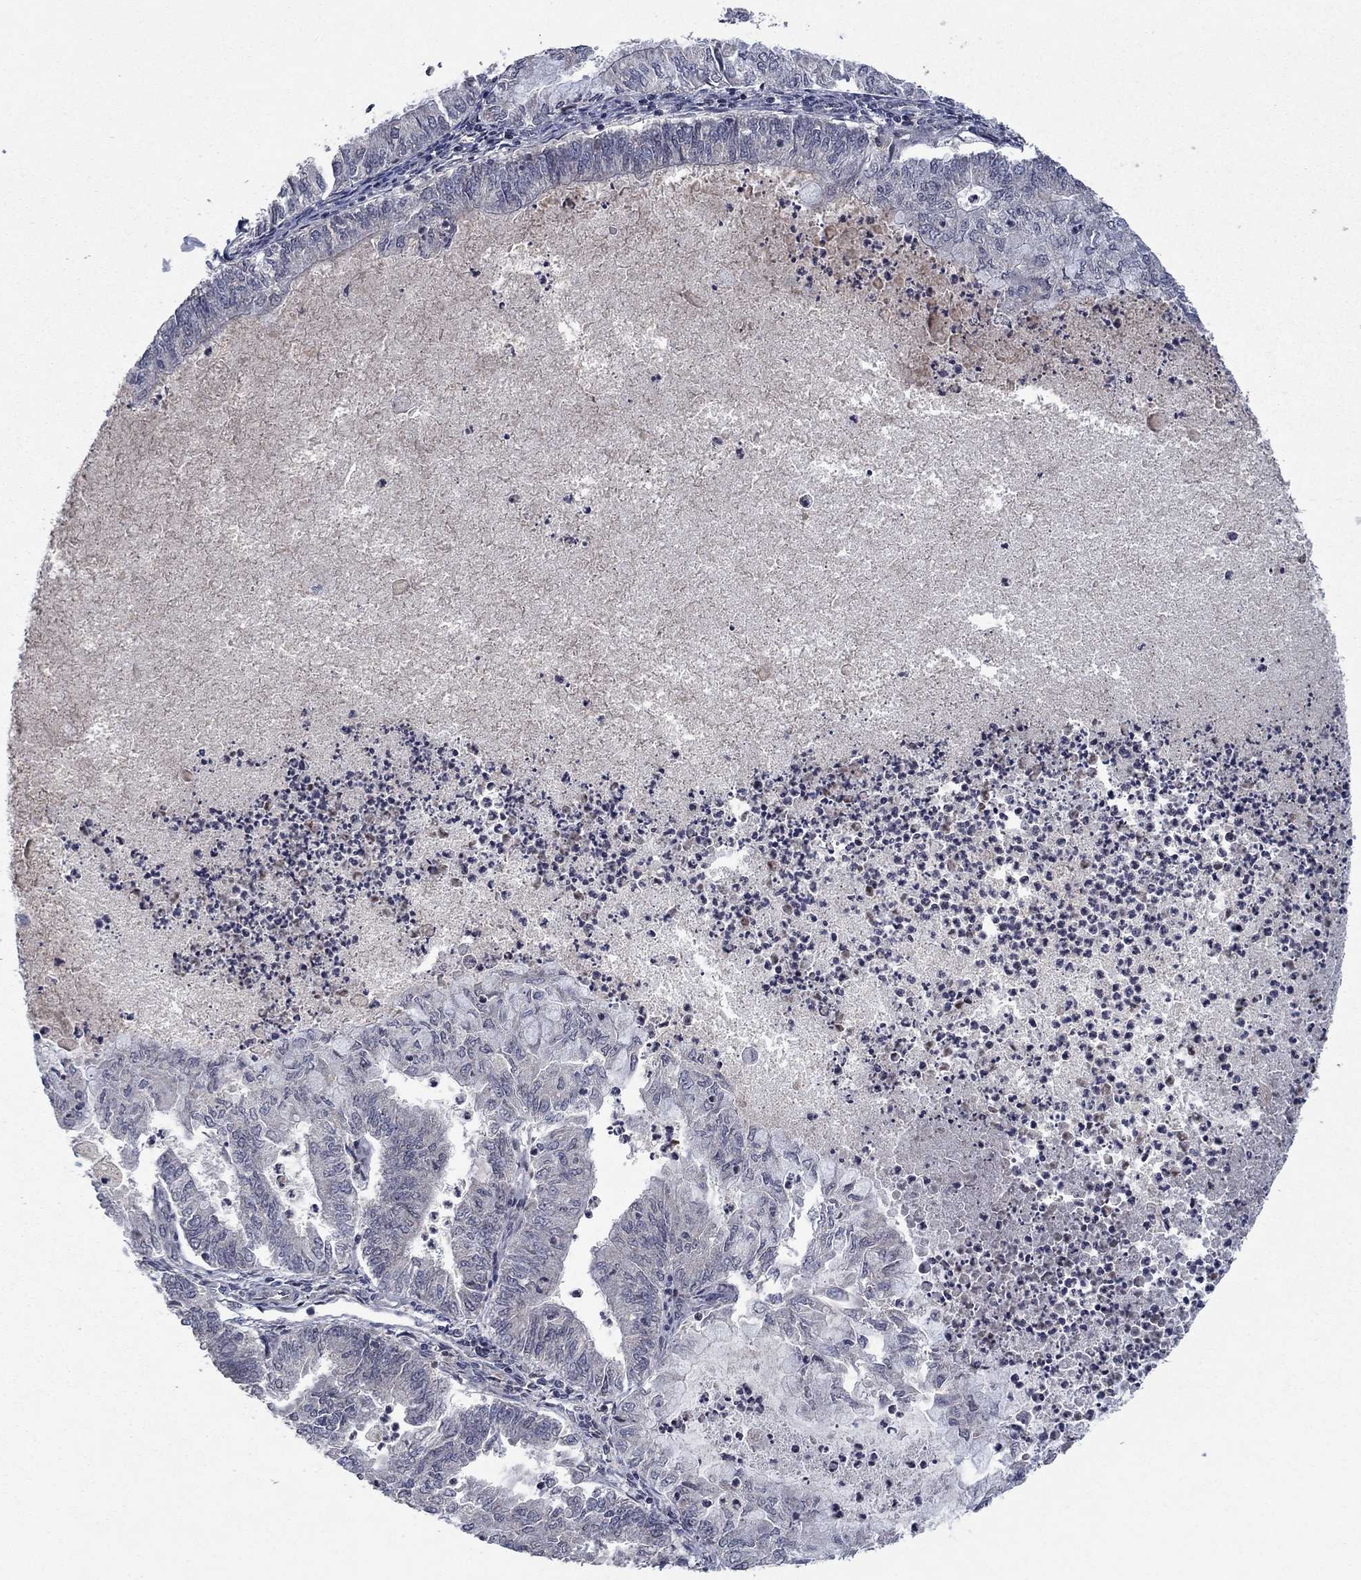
{"staining": {"intensity": "negative", "quantity": "none", "location": "none"}, "tissue": "endometrial cancer", "cell_type": "Tumor cells", "image_type": "cancer", "snomed": [{"axis": "morphology", "description": "Adenocarcinoma, NOS"}, {"axis": "topography", "description": "Endometrium"}], "caption": "Human endometrial adenocarcinoma stained for a protein using IHC displays no staining in tumor cells.", "gene": "IL4", "patient": {"sex": "female", "age": 59}}